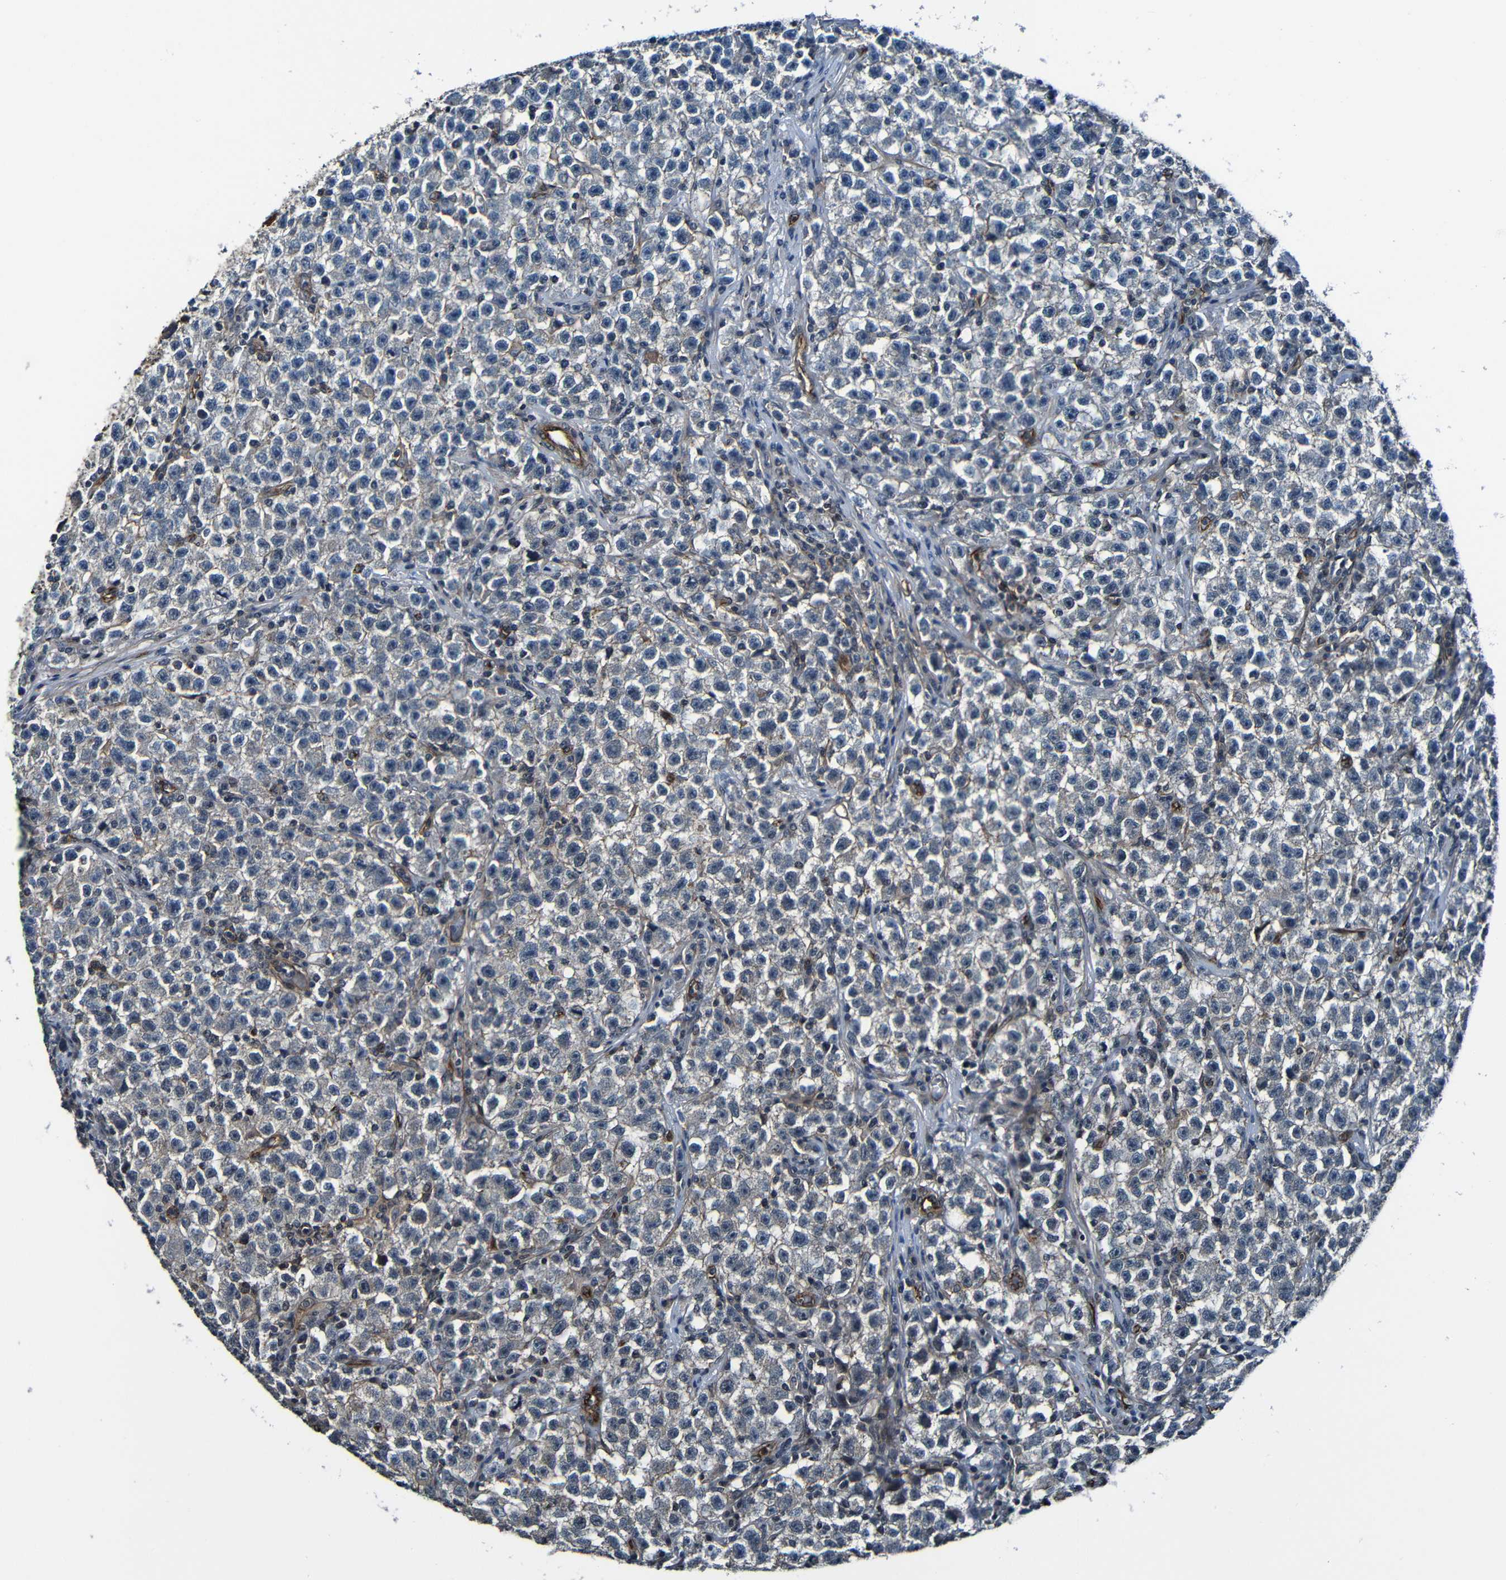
{"staining": {"intensity": "negative", "quantity": "none", "location": "none"}, "tissue": "testis cancer", "cell_type": "Tumor cells", "image_type": "cancer", "snomed": [{"axis": "morphology", "description": "Seminoma, NOS"}, {"axis": "topography", "description": "Testis"}], "caption": "The IHC photomicrograph has no significant expression in tumor cells of testis cancer (seminoma) tissue. (Stains: DAB immunohistochemistry with hematoxylin counter stain, Microscopy: brightfield microscopy at high magnification).", "gene": "LGR5", "patient": {"sex": "male", "age": 22}}